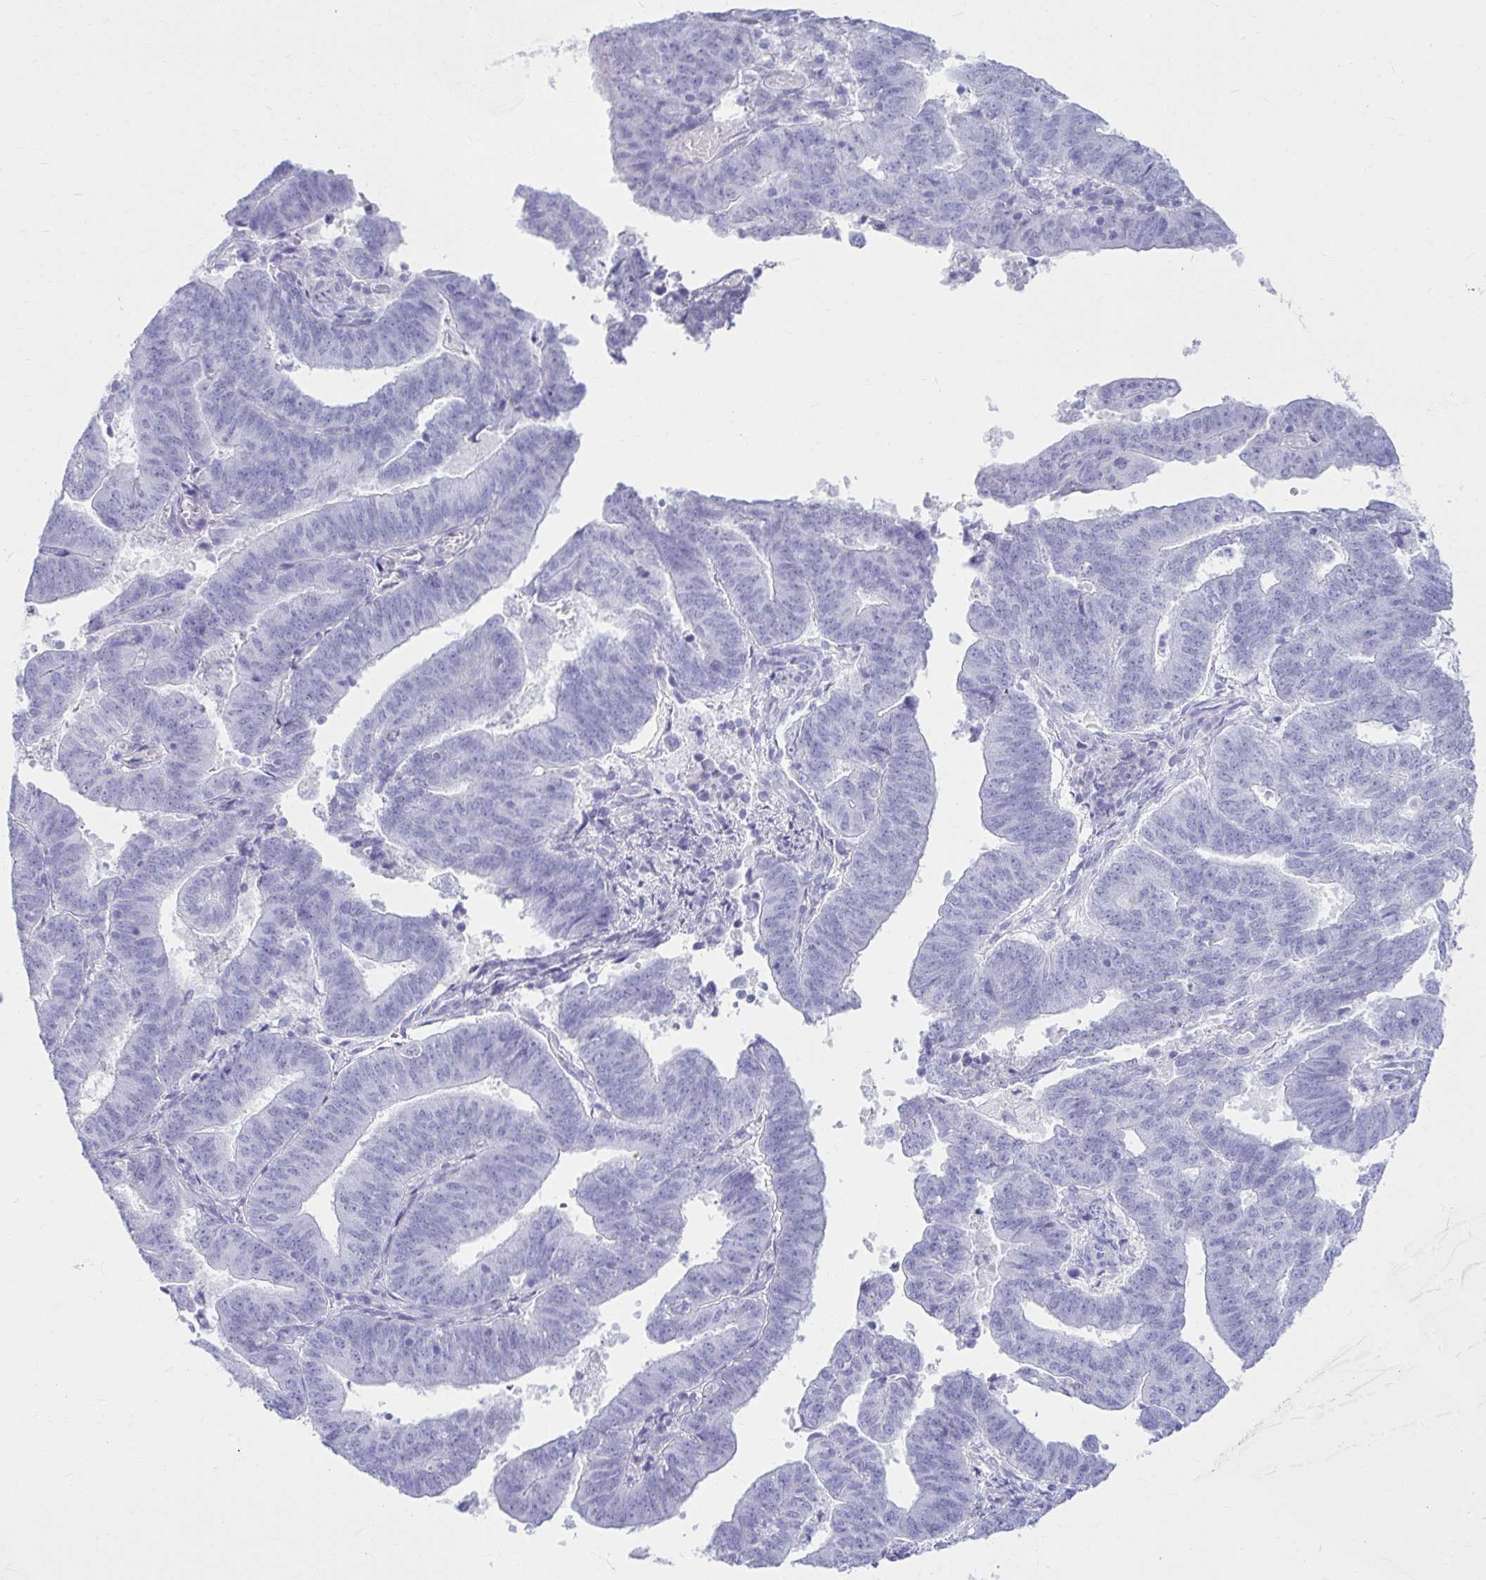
{"staining": {"intensity": "negative", "quantity": "none", "location": "none"}, "tissue": "endometrial cancer", "cell_type": "Tumor cells", "image_type": "cancer", "snomed": [{"axis": "morphology", "description": "Adenocarcinoma, NOS"}, {"axis": "topography", "description": "Endometrium"}], "caption": "High magnification brightfield microscopy of endometrial cancer stained with DAB (3,3'-diaminobenzidine) (brown) and counterstained with hematoxylin (blue): tumor cells show no significant staining.", "gene": "ATP4B", "patient": {"sex": "female", "age": 82}}